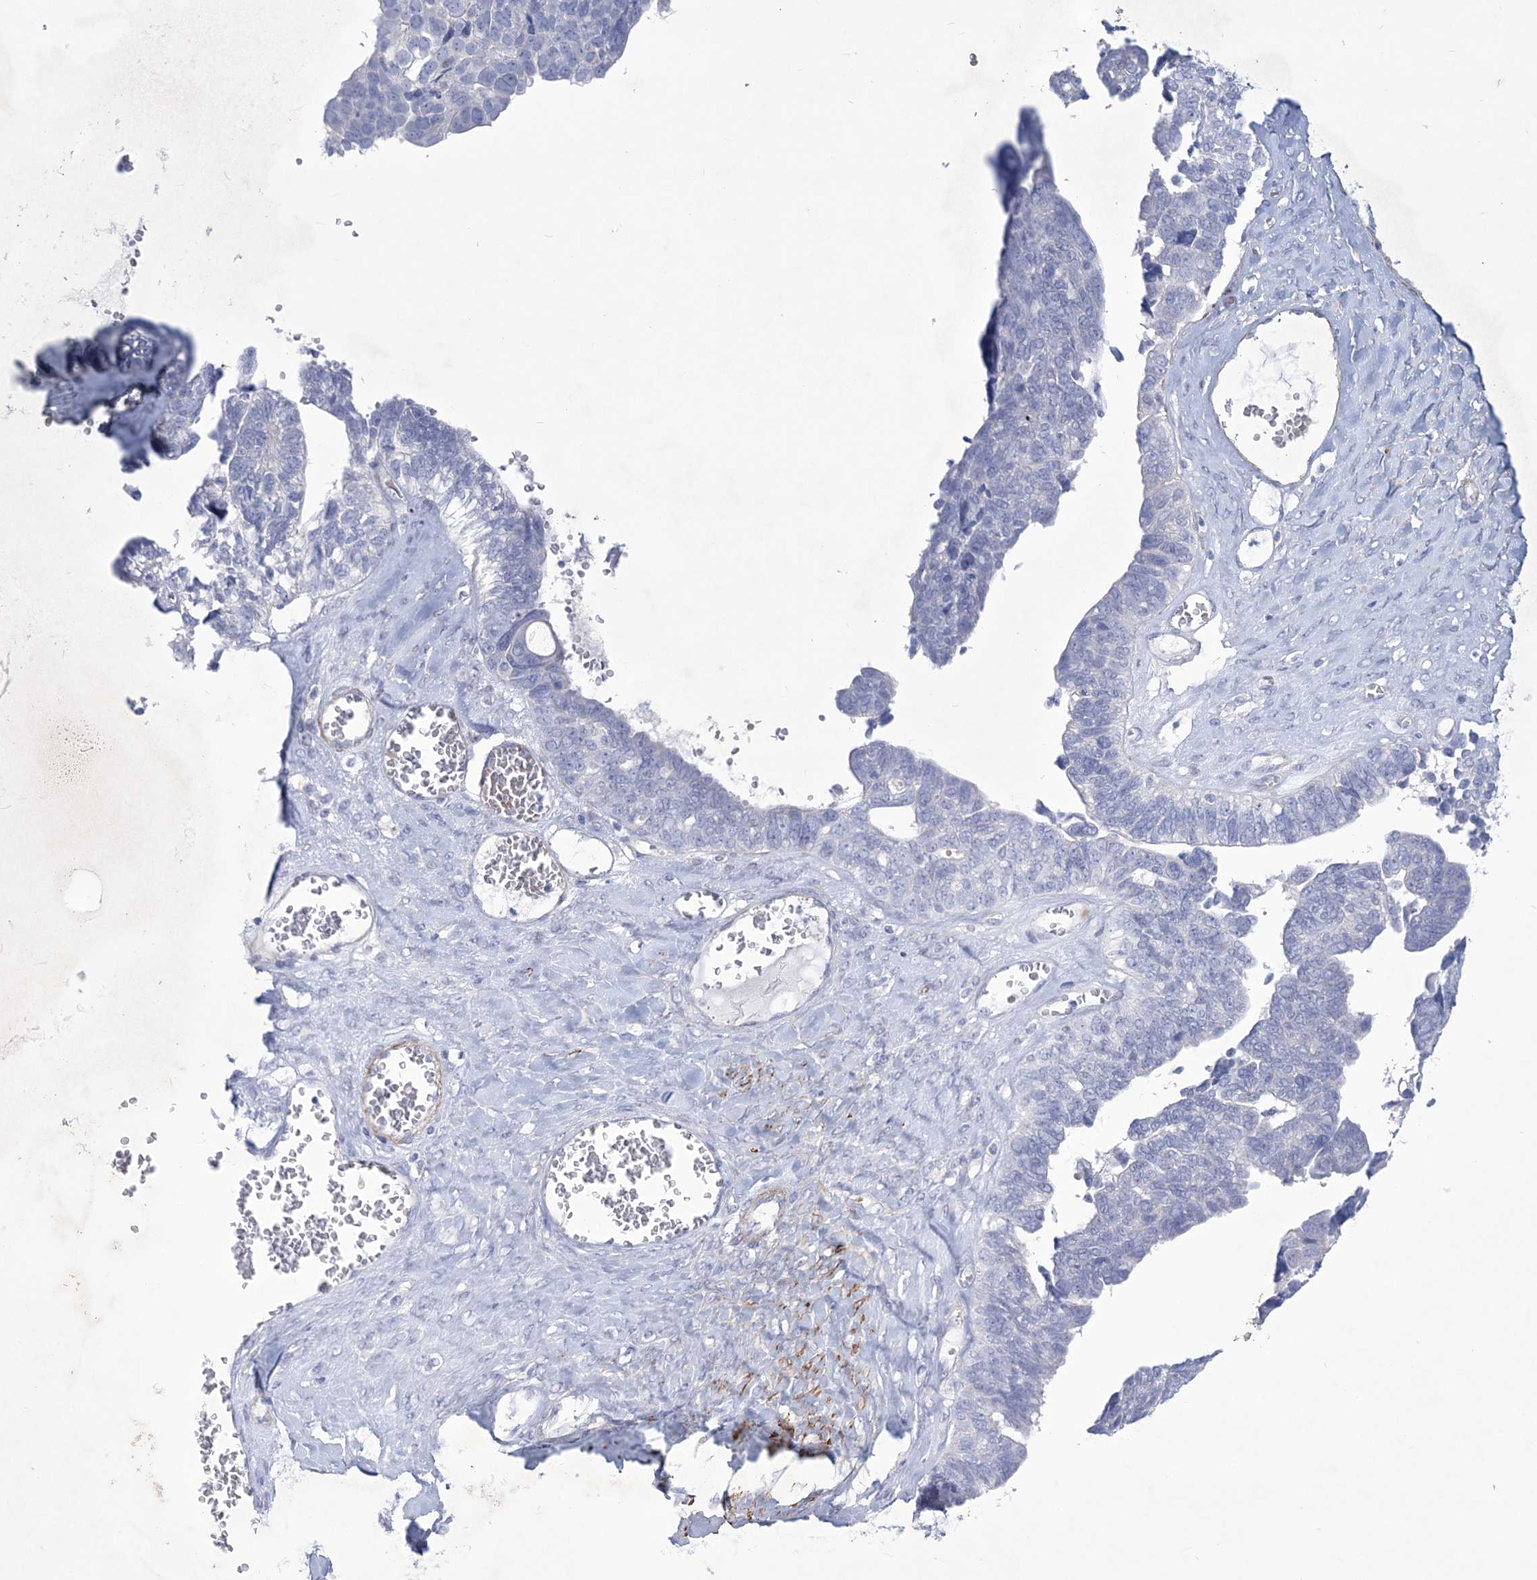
{"staining": {"intensity": "negative", "quantity": "none", "location": "none"}, "tissue": "ovarian cancer", "cell_type": "Tumor cells", "image_type": "cancer", "snomed": [{"axis": "morphology", "description": "Cystadenocarcinoma, serous, NOS"}, {"axis": "topography", "description": "Ovary"}], "caption": "Tumor cells are negative for protein expression in human ovarian serous cystadenocarcinoma.", "gene": "WDR74", "patient": {"sex": "female", "age": 79}}